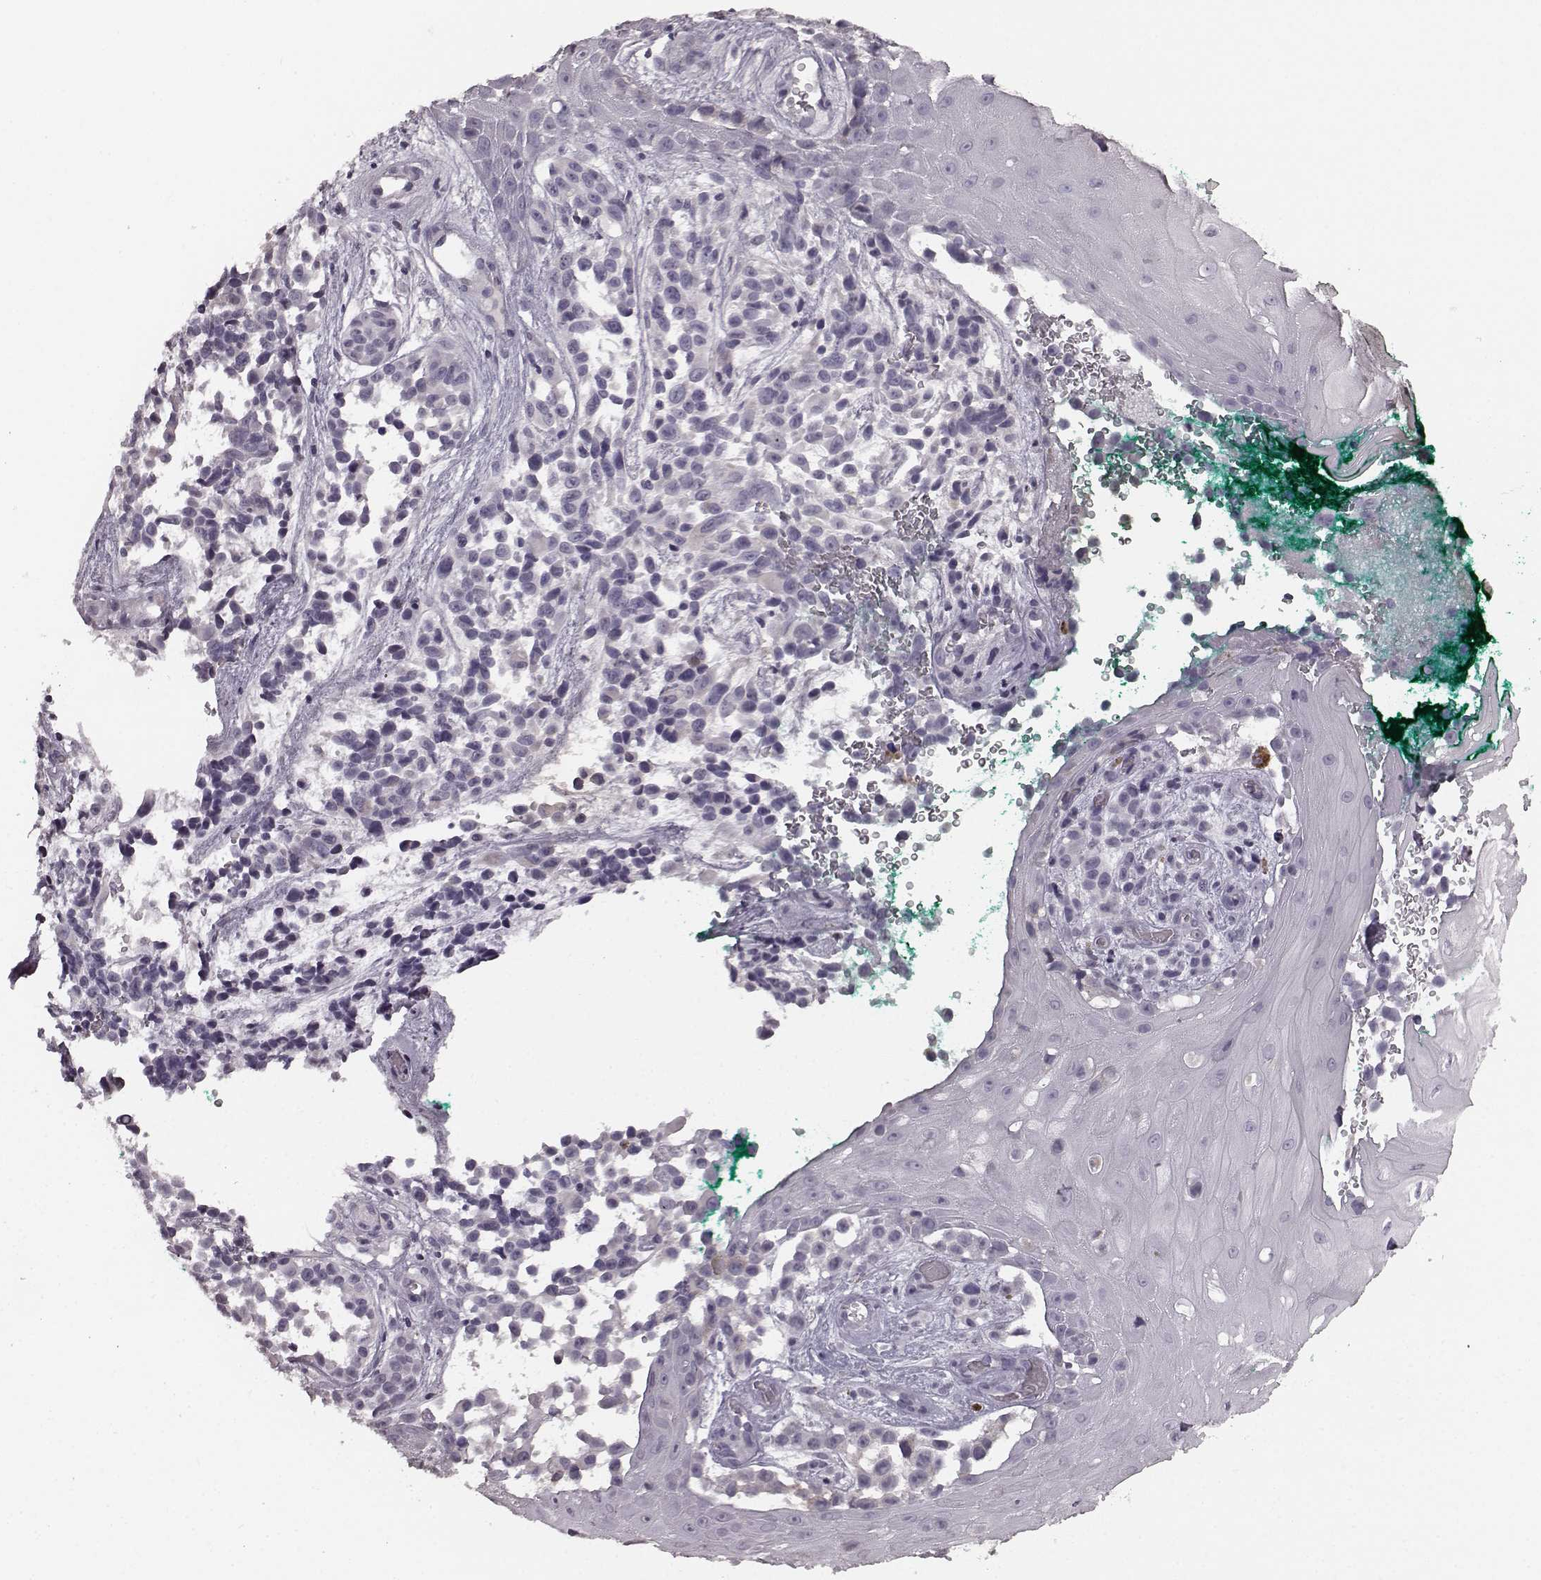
{"staining": {"intensity": "negative", "quantity": "none", "location": "none"}, "tissue": "melanoma", "cell_type": "Tumor cells", "image_type": "cancer", "snomed": [{"axis": "morphology", "description": "Malignant melanoma, NOS"}, {"axis": "topography", "description": "Skin"}], "caption": "IHC photomicrograph of human malignant melanoma stained for a protein (brown), which reveals no positivity in tumor cells.", "gene": "RIT2", "patient": {"sex": "female", "age": 88}}